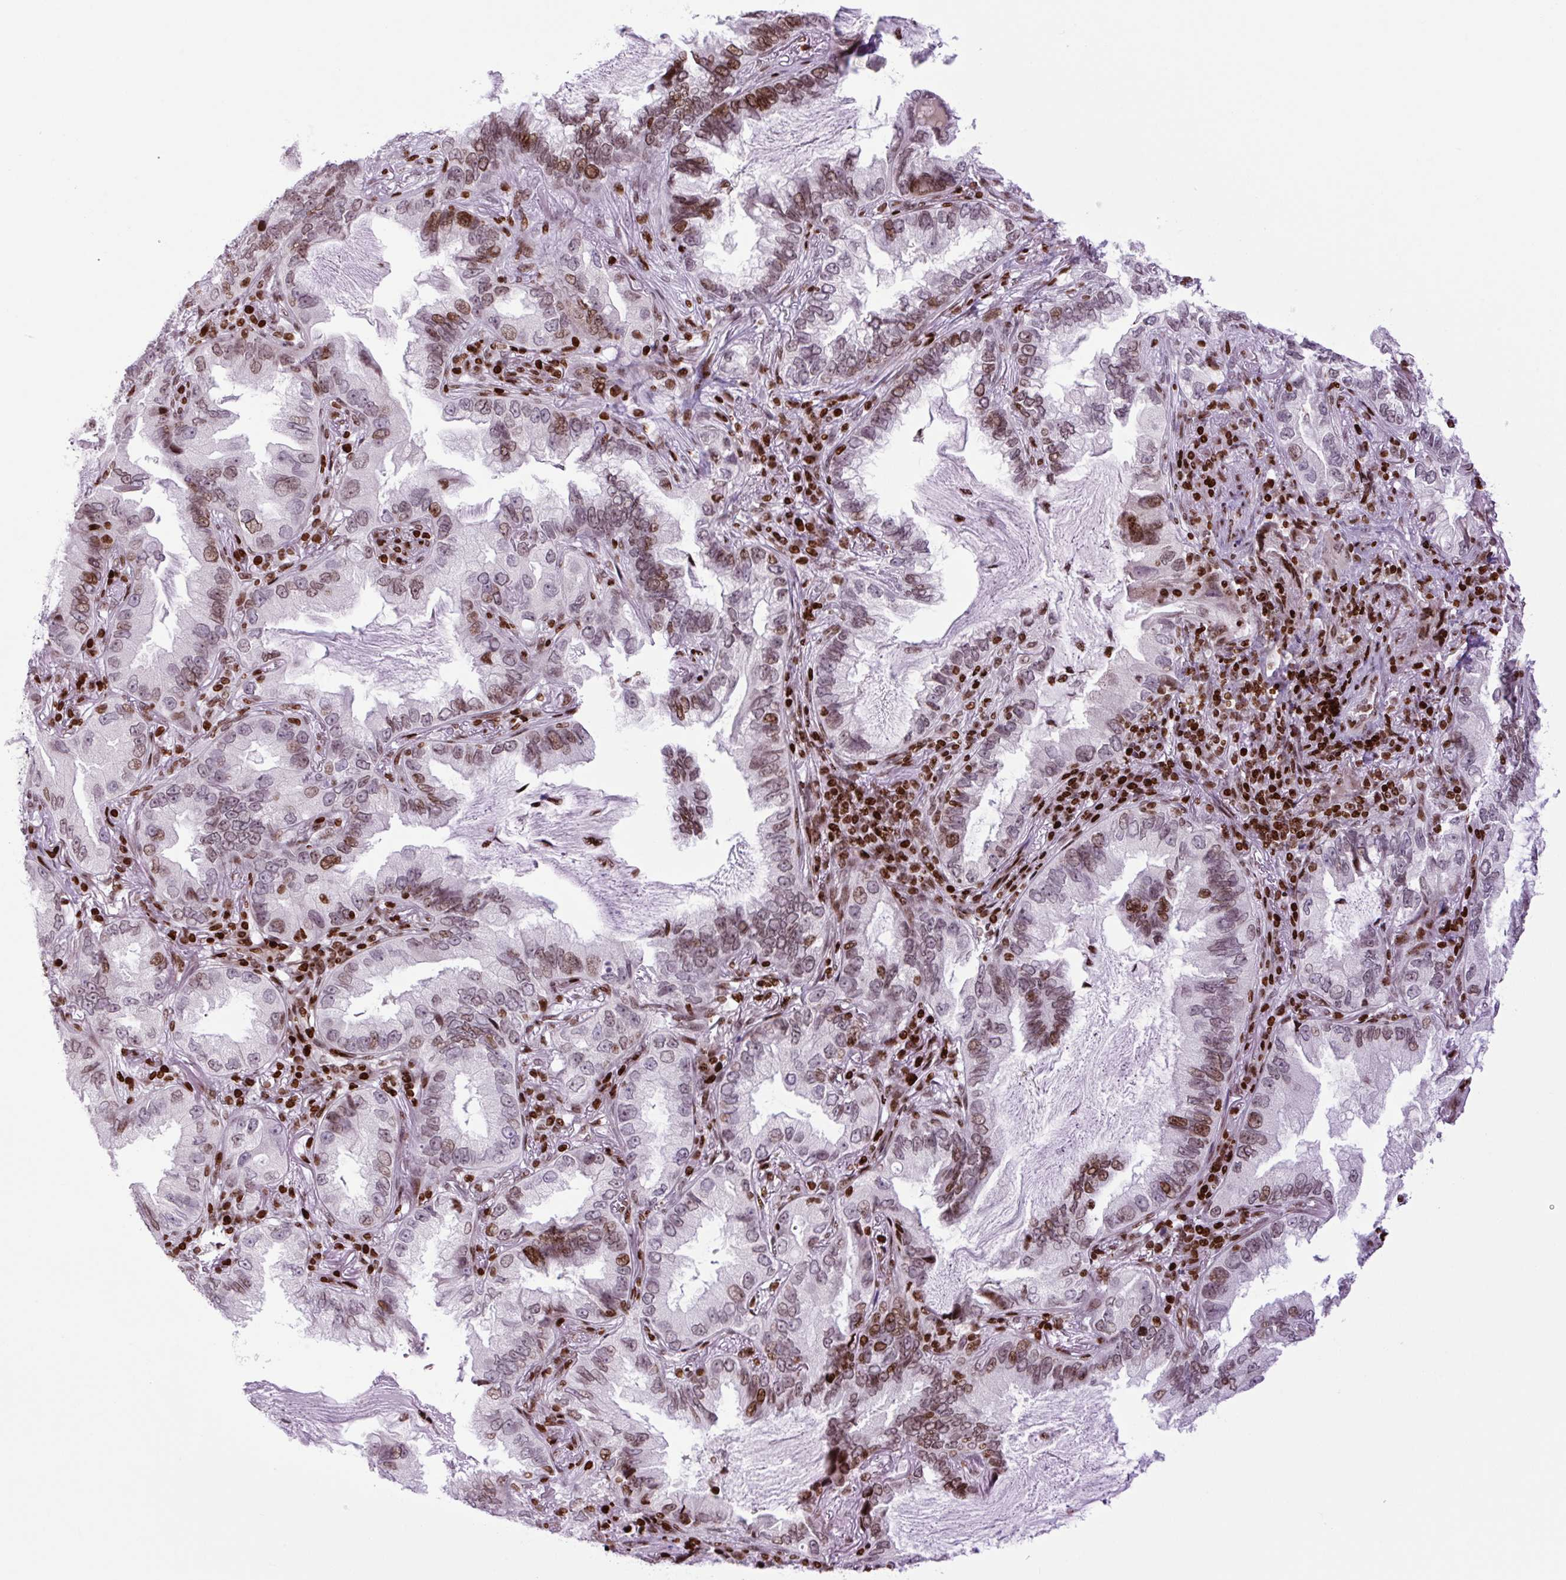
{"staining": {"intensity": "moderate", "quantity": "25%-75%", "location": "nuclear"}, "tissue": "lung cancer", "cell_type": "Tumor cells", "image_type": "cancer", "snomed": [{"axis": "morphology", "description": "Adenocarcinoma, NOS"}, {"axis": "topography", "description": "Lung"}], "caption": "There is medium levels of moderate nuclear staining in tumor cells of lung cancer (adenocarcinoma), as demonstrated by immunohistochemical staining (brown color).", "gene": "H1-3", "patient": {"sex": "female", "age": 69}}